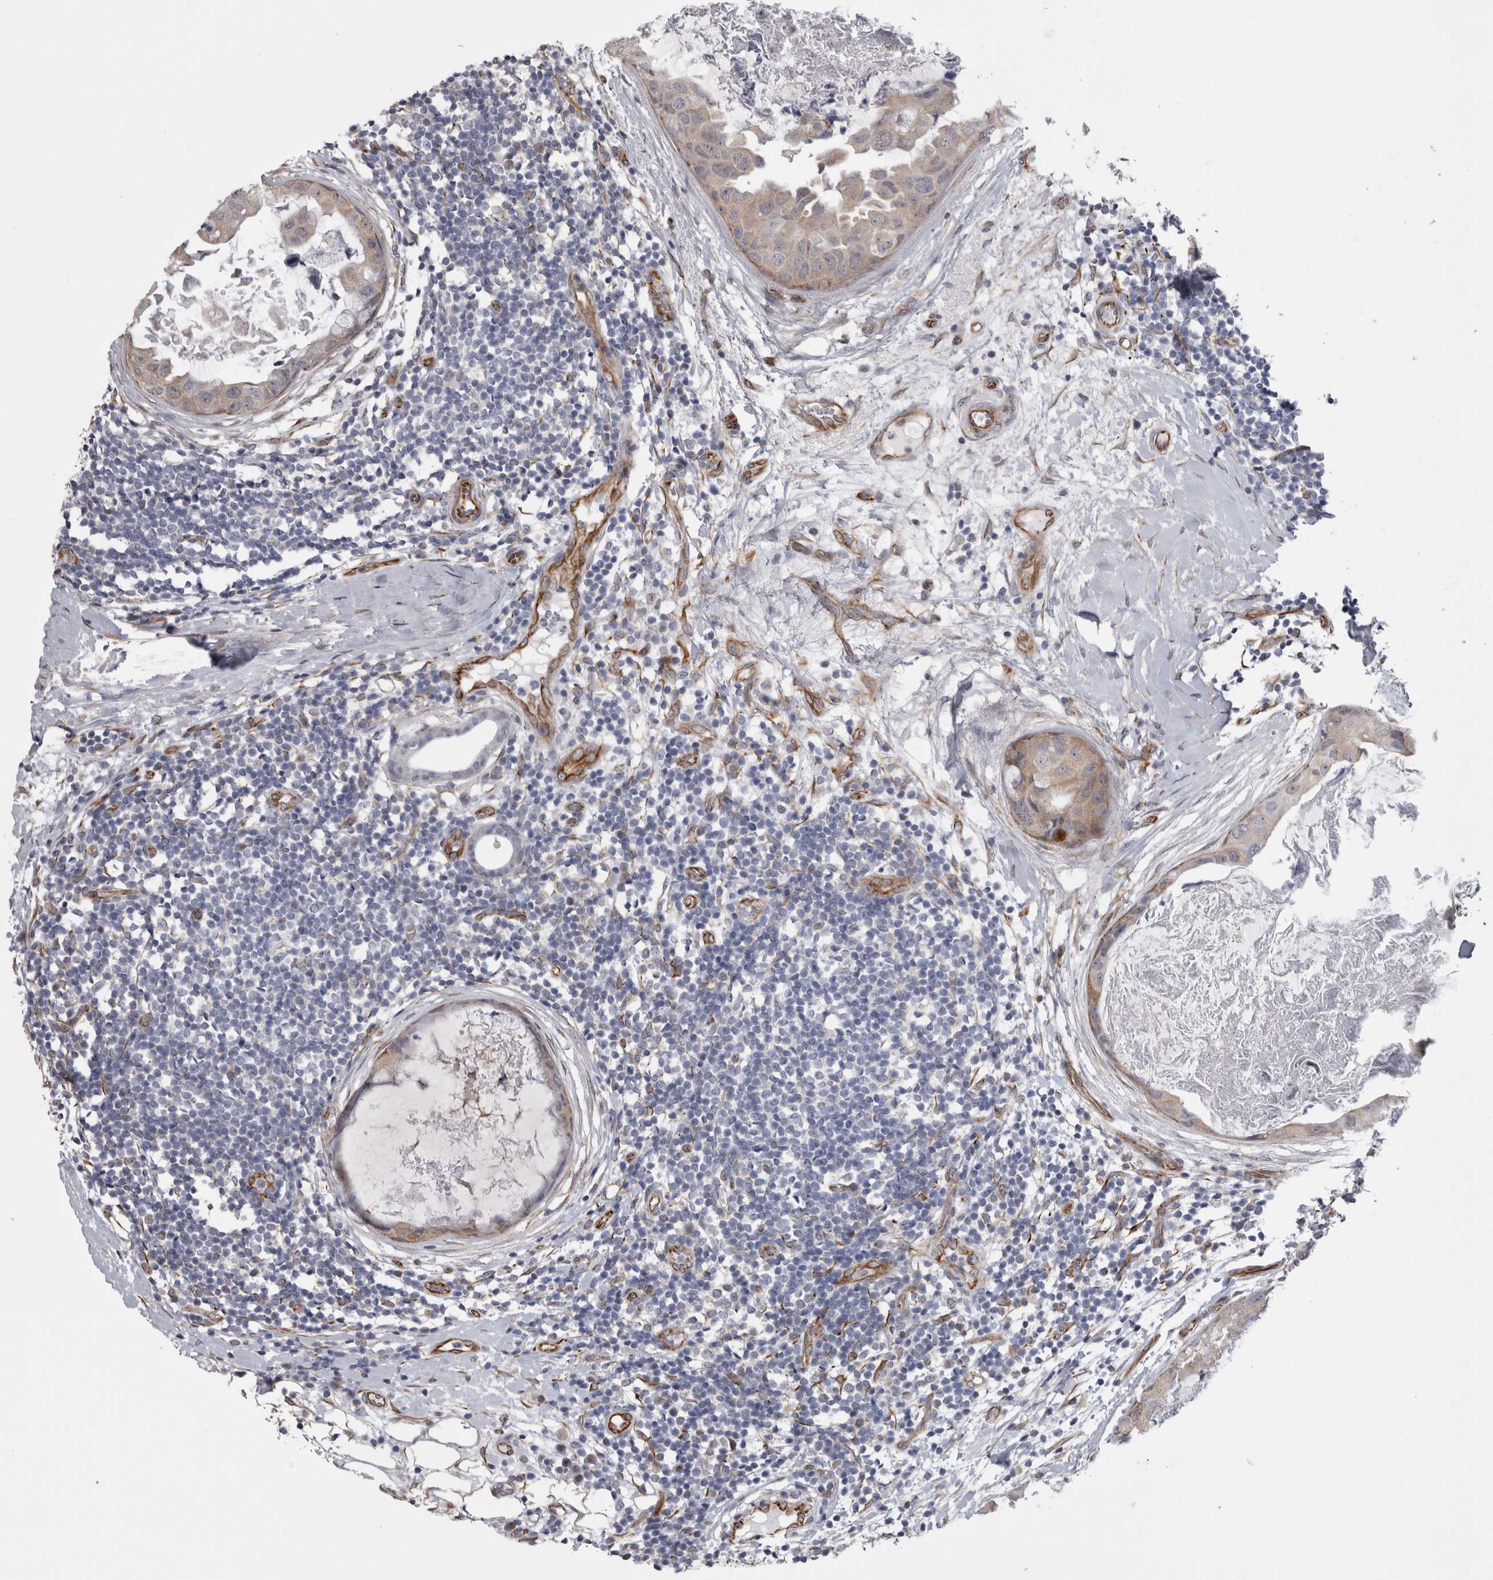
{"staining": {"intensity": "weak", "quantity": "25%-75%", "location": "cytoplasmic/membranous"}, "tissue": "breast cancer", "cell_type": "Tumor cells", "image_type": "cancer", "snomed": [{"axis": "morphology", "description": "Duct carcinoma"}, {"axis": "topography", "description": "Breast"}], "caption": "Protein staining of infiltrating ductal carcinoma (breast) tissue reveals weak cytoplasmic/membranous expression in about 25%-75% of tumor cells. (DAB IHC, brown staining for protein, blue staining for nuclei).", "gene": "ACOT7", "patient": {"sex": "female", "age": 40}}